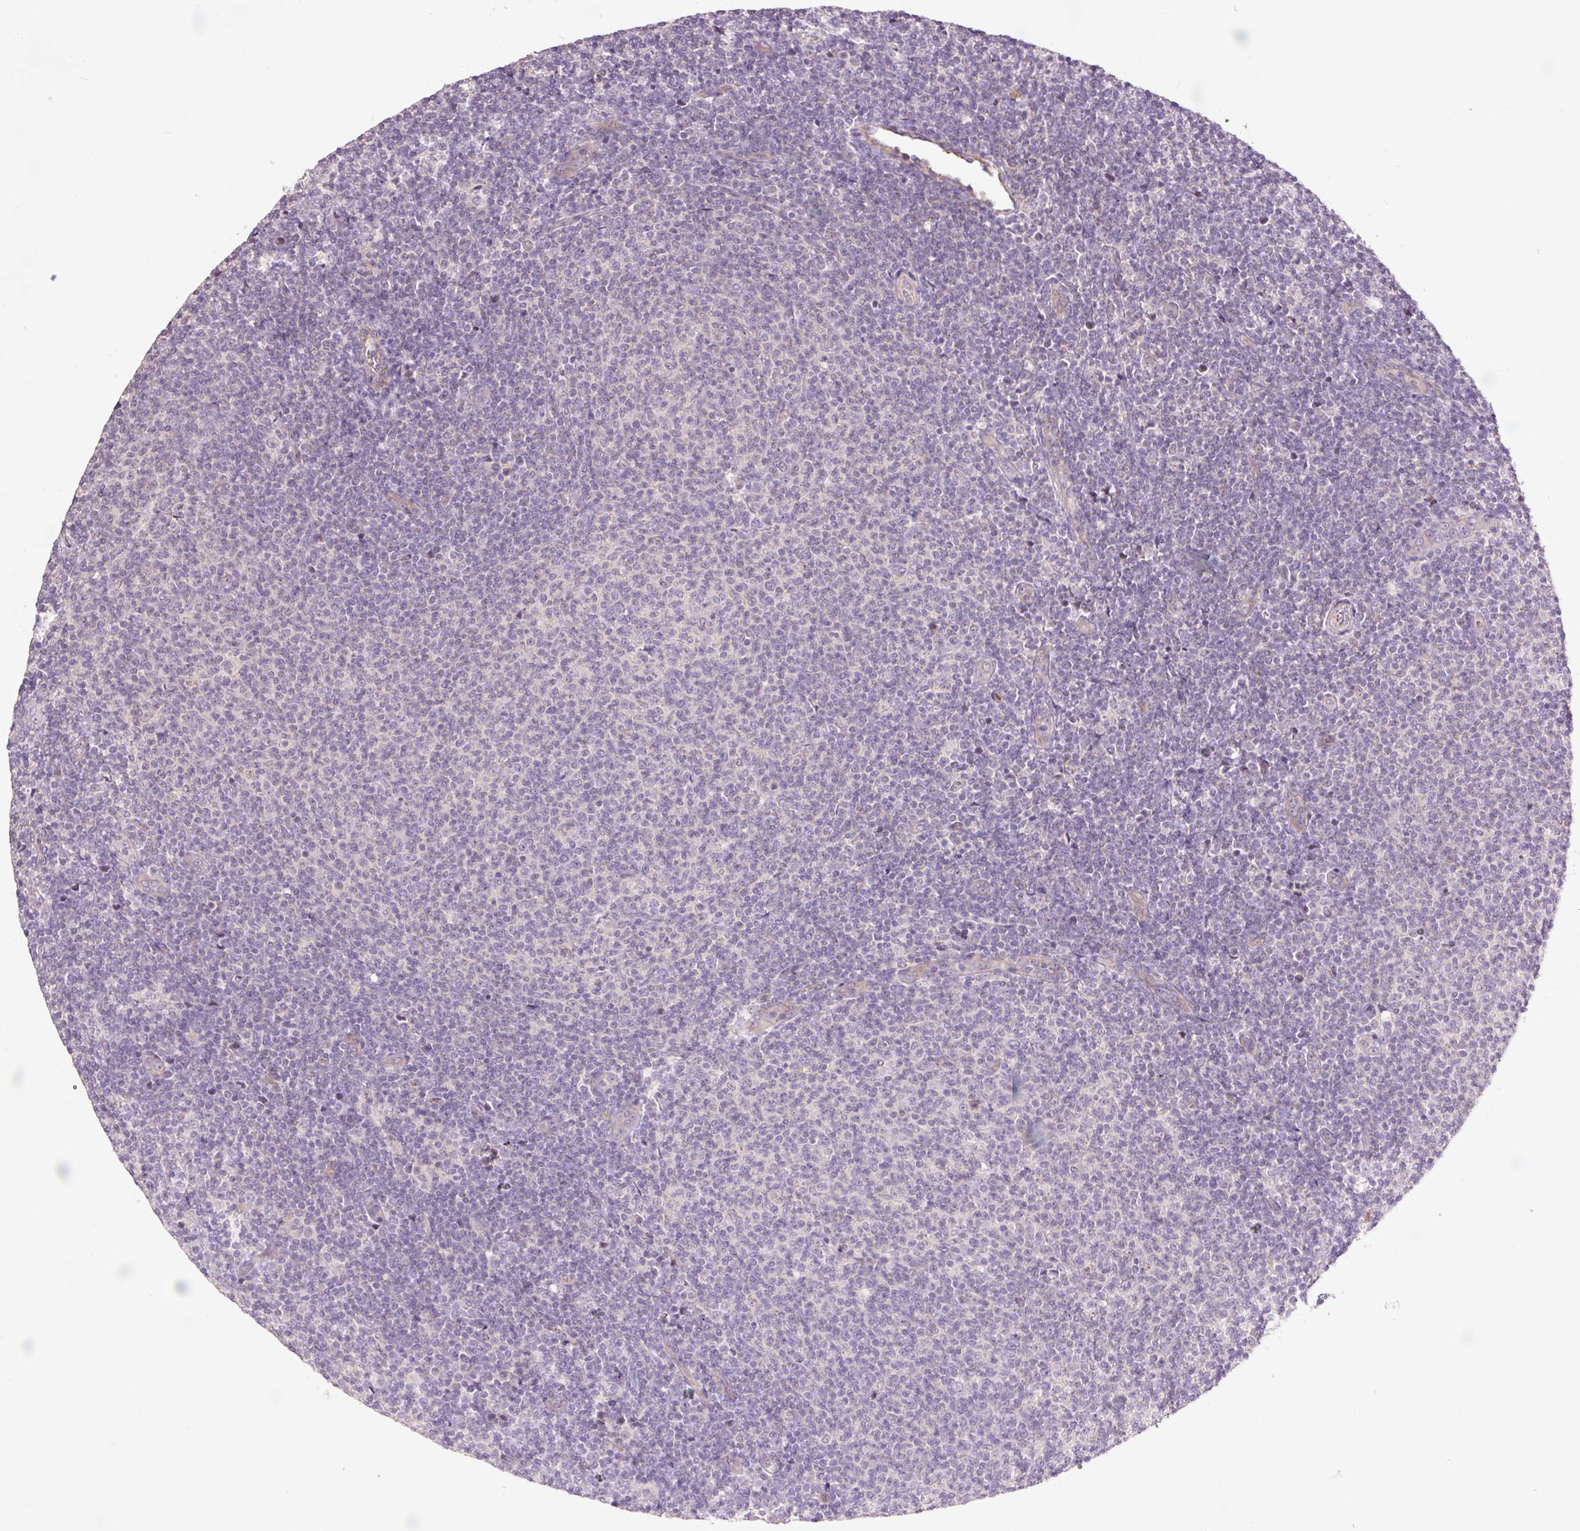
{"staining": {"intensity": "negative", "quantity": "none", "location": "none"}, "tissue": "lymphoma", "cell_type": "Tumor cells", "image_type": "cancer", "snomed": [{"axis": "morphology", "description": "Malignant lymphoma, non-Hodgkin's type, Low grade"}, {"axis": "topography", "description": "Lymph node"}], "caption": "Image shows no protein expression in tumor cells of low-grade malignant lymphoma, non-Hodgkin's type tissue.", "gene": "TMEM235", "patient": {"sex": "male", "age": 66}}